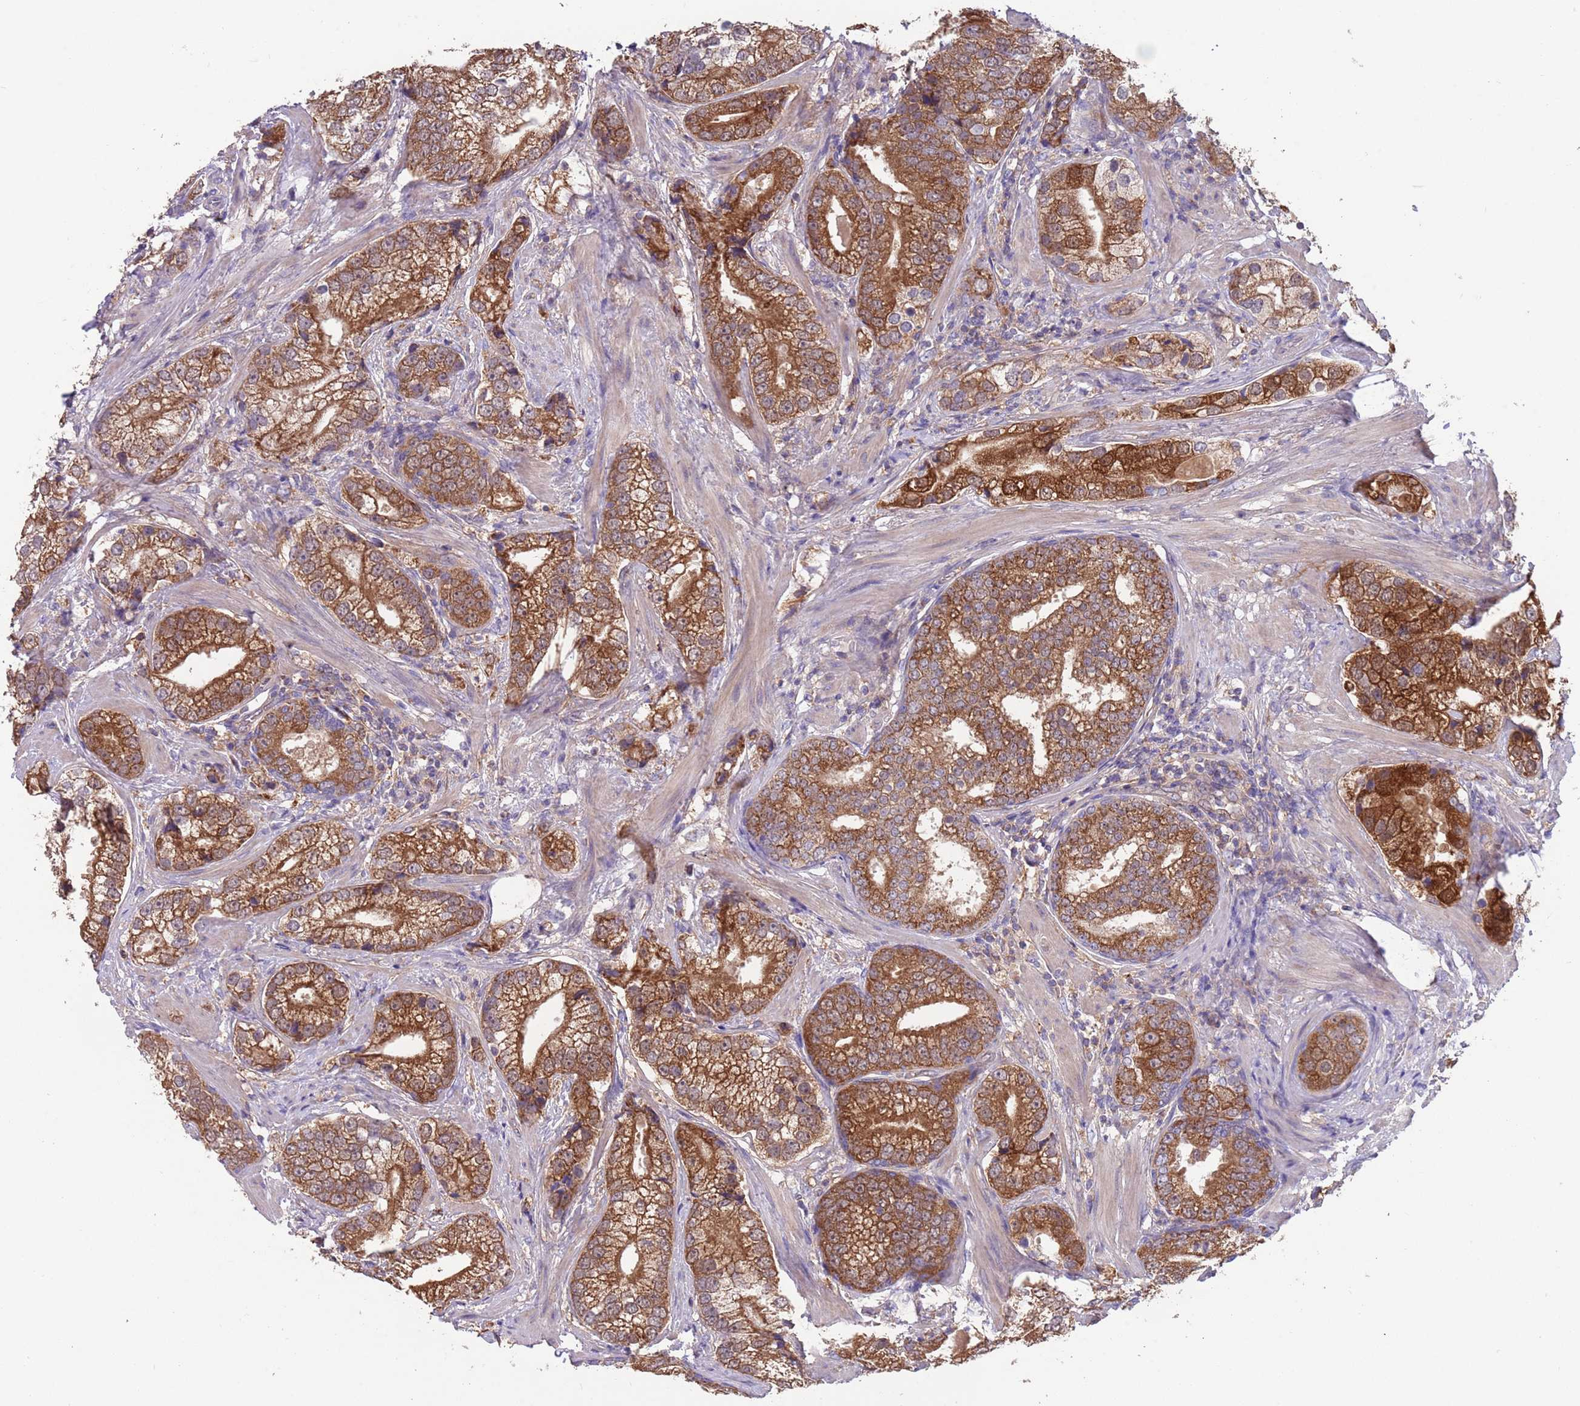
{"staining": {"intensity": "strong", "quantity": ">75%", "location": "cytoplasmic/membranous"}, "tissue": "prostate cancer", "cell_type": "Tumor cells", "image_type": "cancer", "snomed": [{"axis": "morphology", "description": "Adenocarcinoma, High grade"}, {"axis": "topography", "description": "Prostate"}], "caption": "Immunohistochemistry of human prostate cancer (adenocarcinoma (high-grade)) demonstrates high levels of strong cytoplasmic/membranous expression in approximately >75% of tumor cells. (Stains: DAB (3,3'-diaminobenzidine) in brown, nuclei in blue, Microscopy: brightfield microscopy at high magnification).", "gene": "DDT", "patient": {"sex": "male", "age": 75}}